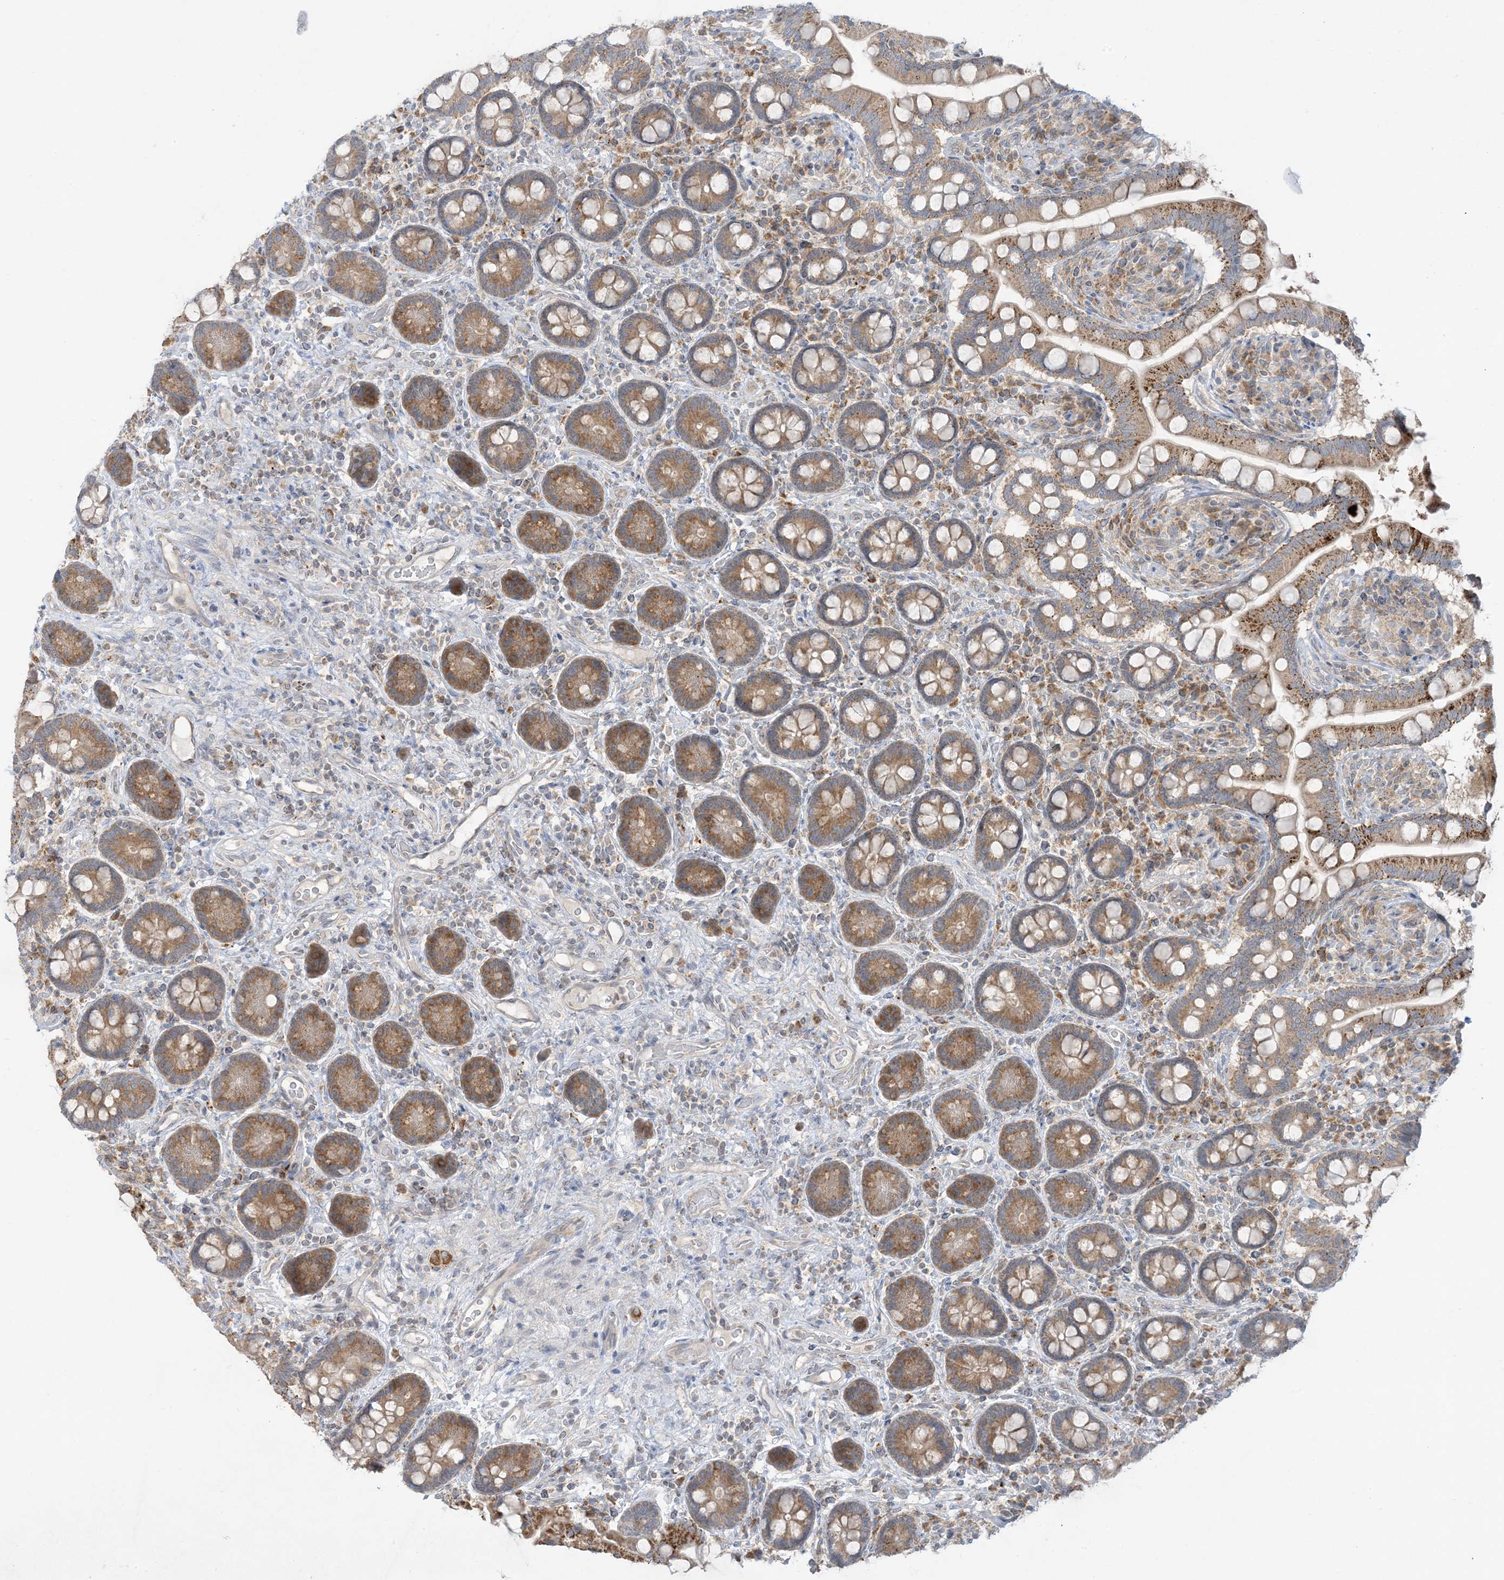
{"staining": {"intensity": "moderate", "quantity": ">75%", "location": "cytoplasmic/membranous"}, "tissue": "small intestine", "cell_type": "Glandular cells", "image_type": "normal", "snomed": [{"axis": "morphology", "description": "Normal tissue, NOS"}, {"axis": "topography", "description": "Small intestine"}], "caption": "Brown immunohistochemical staining in benign human small intestine reveals moderate cytoplasmic/membranous staining in approximately >75% of glandular cells. (Stains: DAB (3,3'-diaminobenzidine) in brown, nuclei in blue, Microscopy: brightfield microscopy at high magnification).", "gene": "RPP40", "patient": {"sex": "female", "age": 64}}